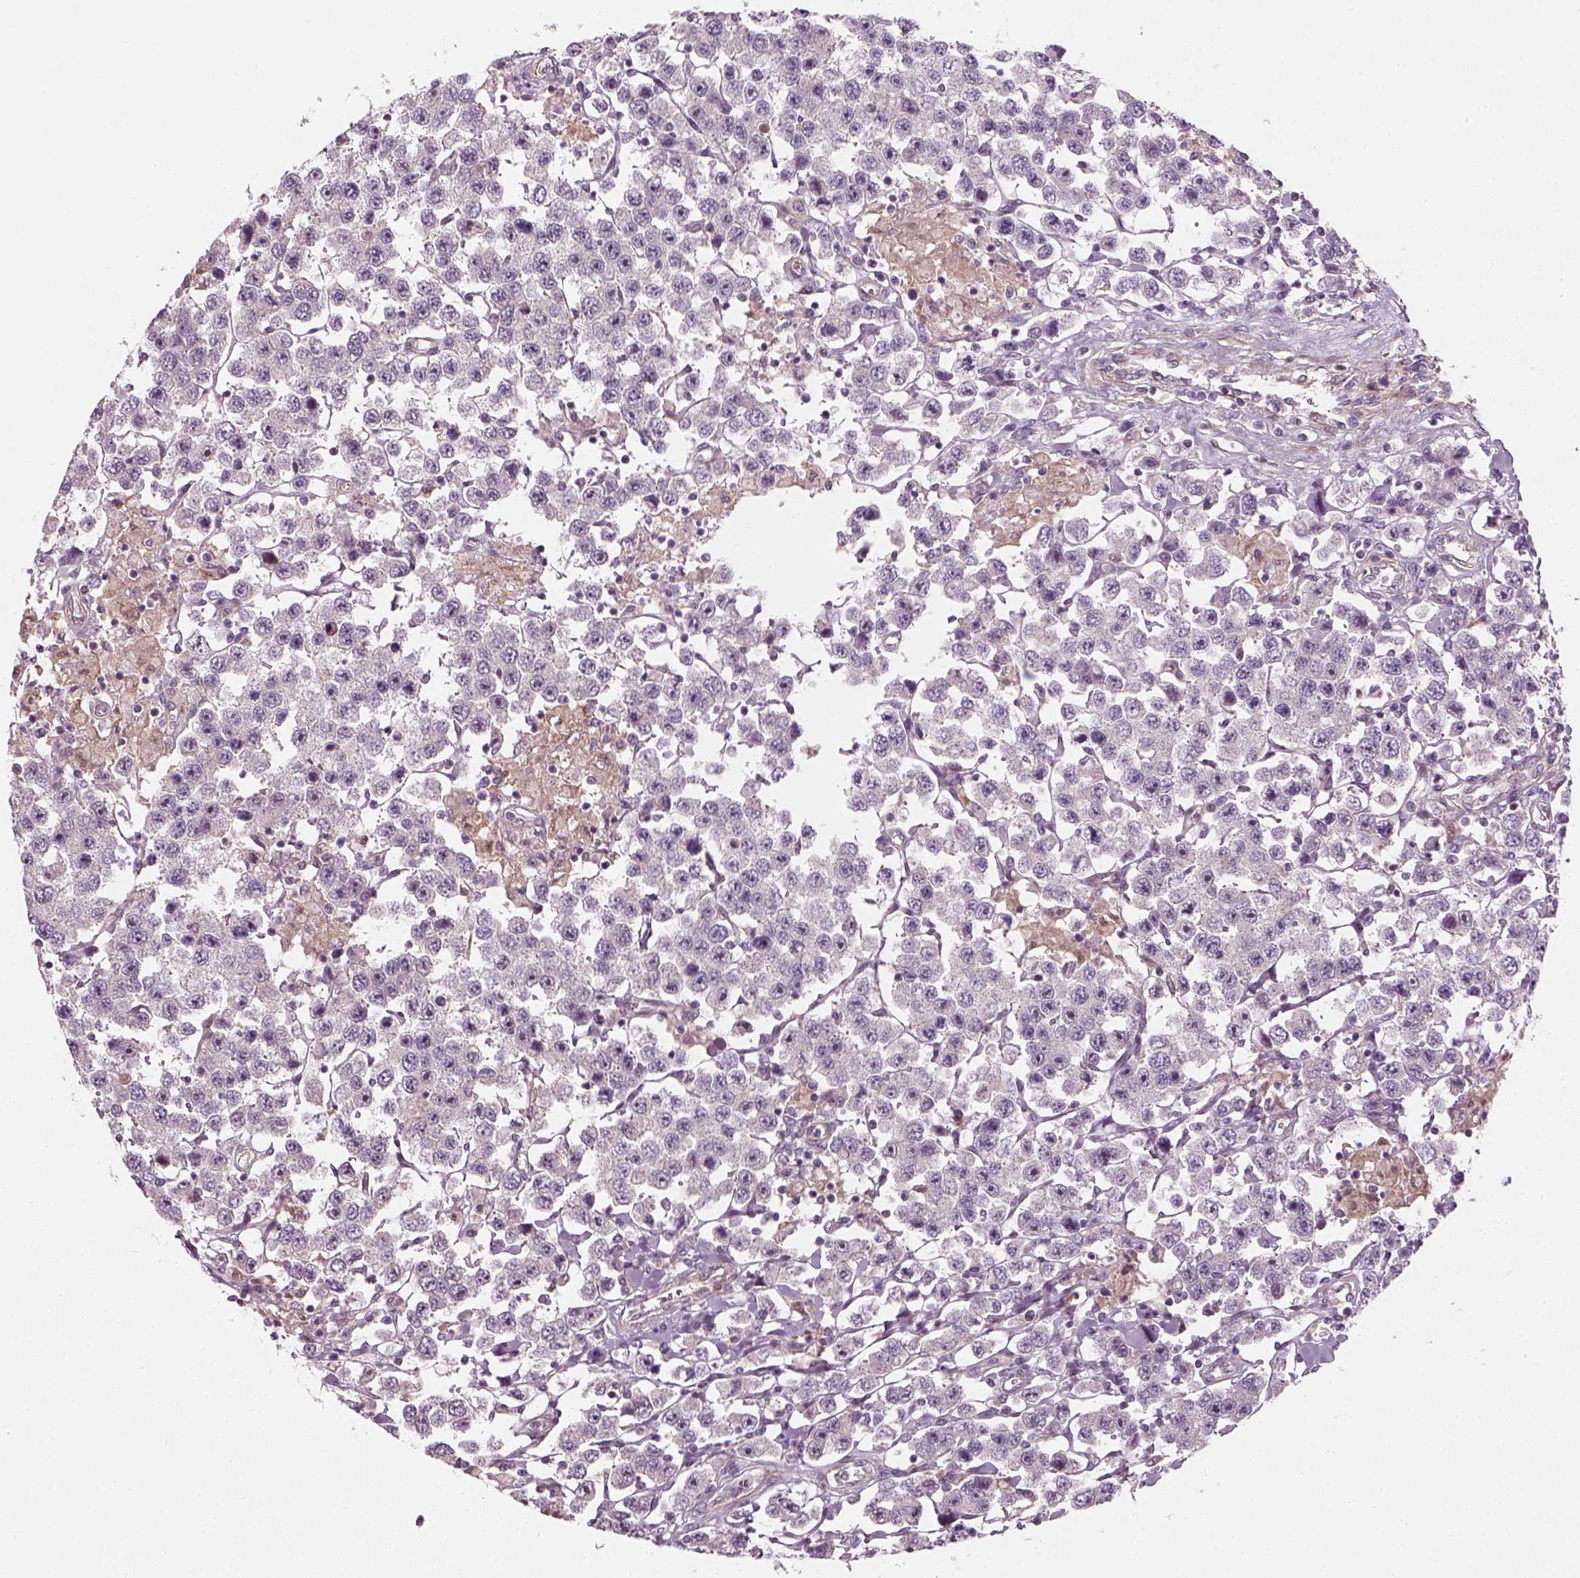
{"staining": {"intensity": "negative", "quantity": "none", "location": "none"}, "tissue": "testis cancer", "cell_type": "Tumor cells", "image_type": "cancer", "snomed": [{"axis": "morphology", "description": "Seminoma, NOS"}, {"axis": "topography", "description": "Testis"}], "caption": "Image shows no protein positivity in tumor cells of seminoma (testis) tissue.", "gene": "DNASE1L1", "patient": {"sex": "male", "age": 45}}